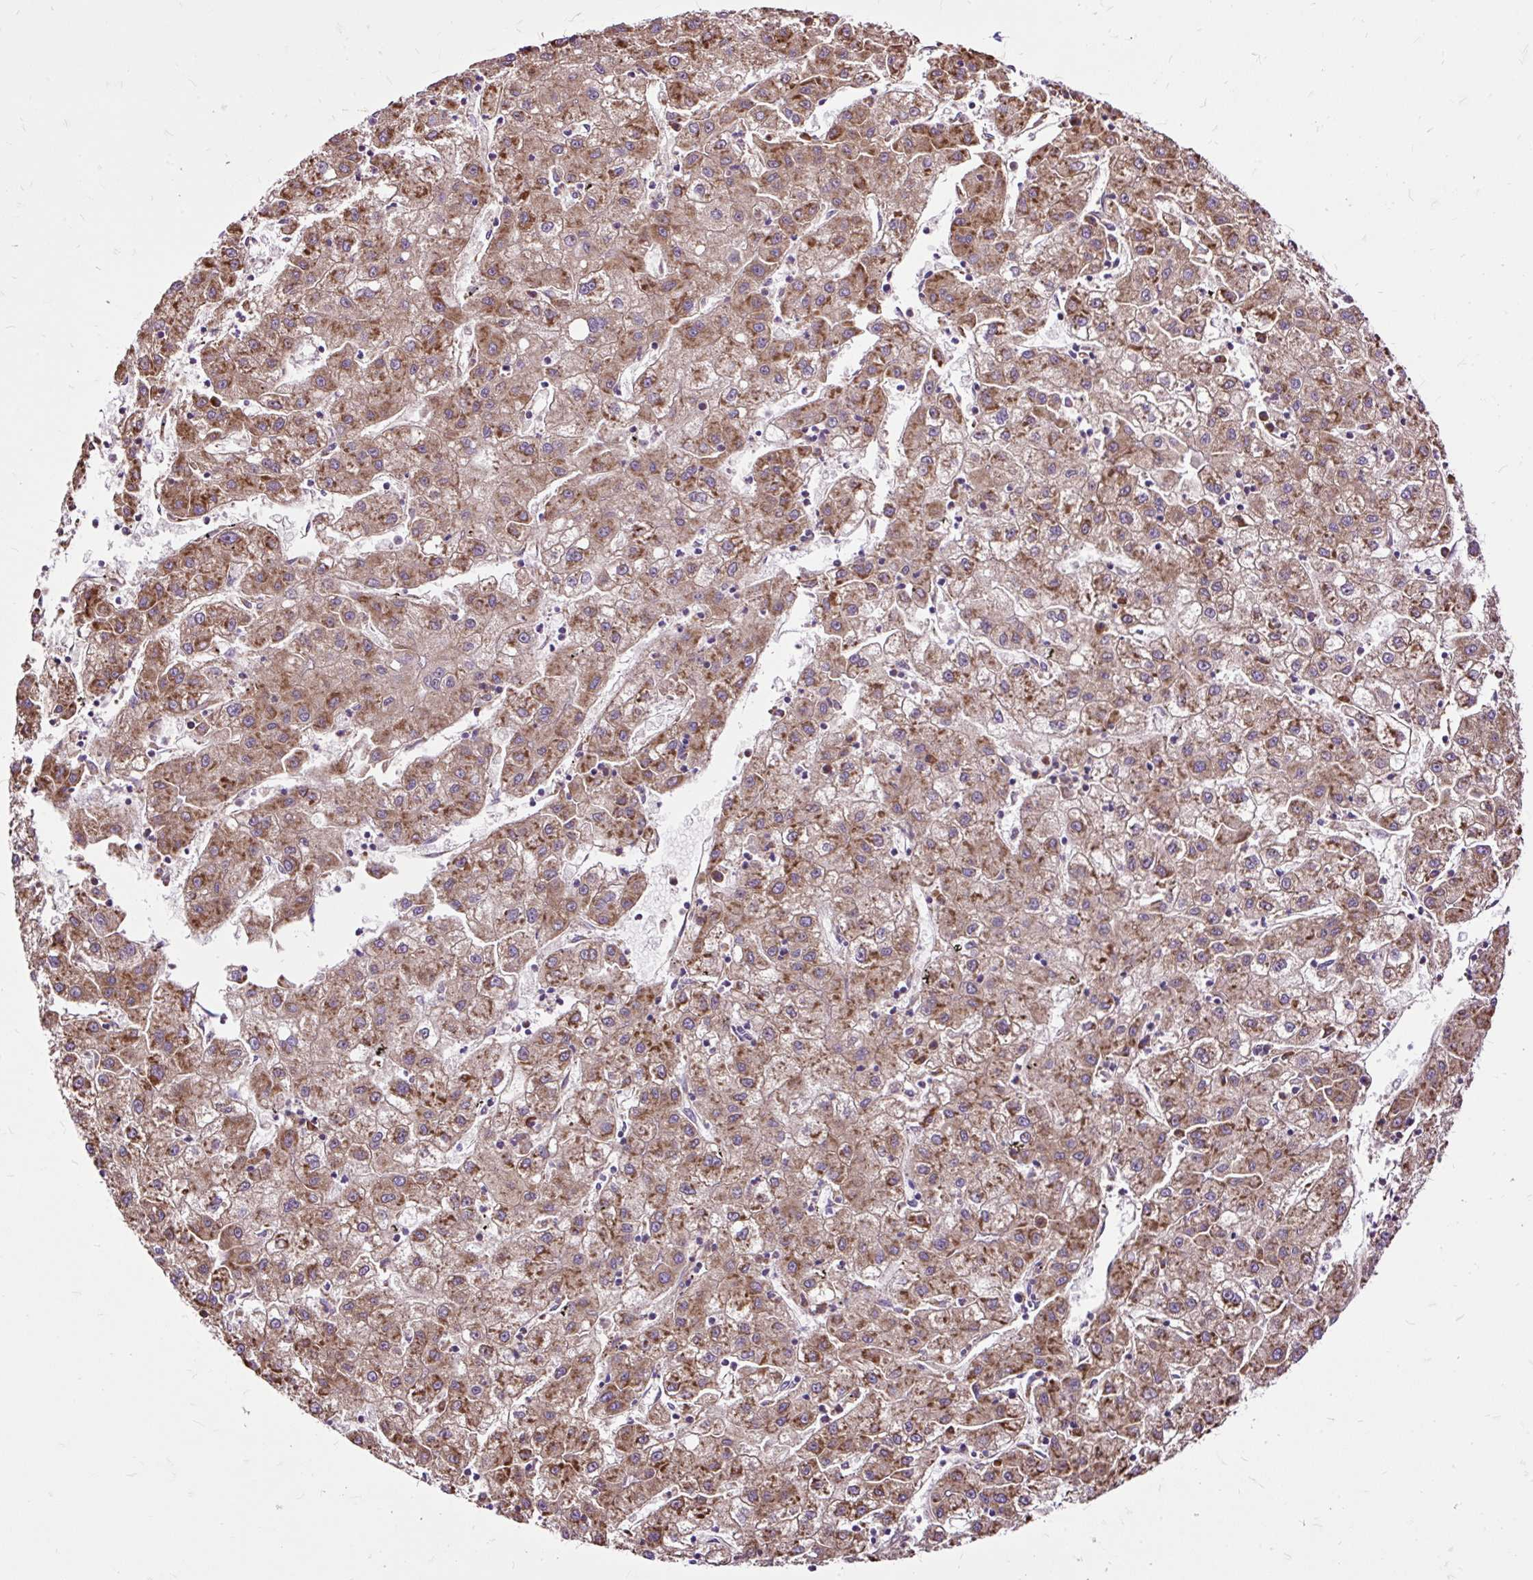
{"staining": {"intensity": "moderate", "quantity": ">75%", "location": "cytoplasmic/membranous"}, "tissue": "liver cancer", "cell_type": "Tumor cells", "image_type": "cancer", "snomed": [{"axis": "morphology", "description": "Carcinoma, Hepatocellular, NOS"}, {"axis": "topography", "description": "Liver"}], "caption": "Moderate cytoplasmic/membranous expression is identified in about >75% of tumor cells in hepatocellular carcinoma (liver).", "gene": "RPS5", "patient": {"sex": "male", "age": 72}}